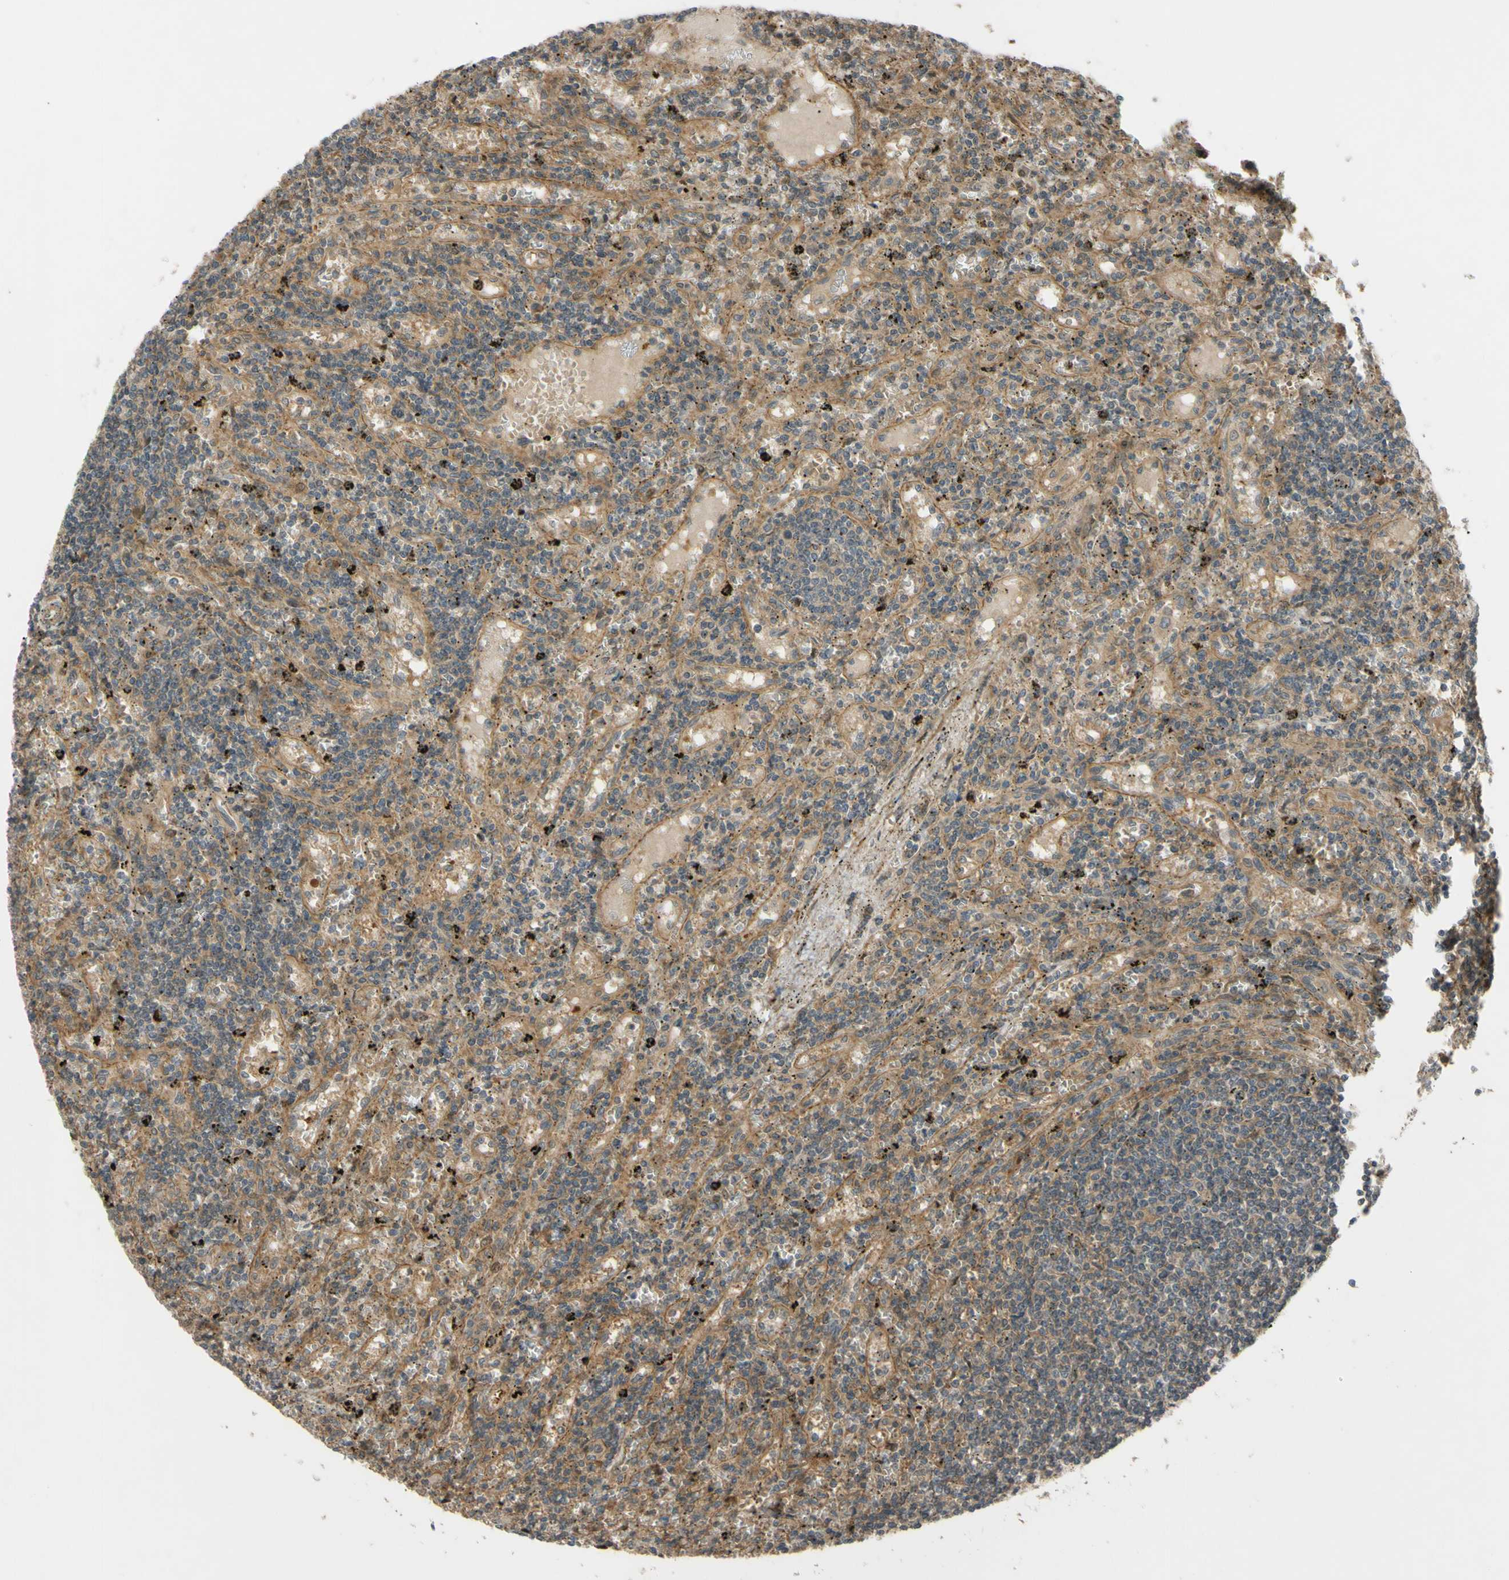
{"staining": {"intensity": "weak", "quantity": ">75%", "location": "cytoplasmic/membranous"}, "tissue": "lymphoma", "cell_type": "Tumor cells", "image_type": "cancer", "snomed": [{"axis": "morphology", "description": "Malignant lymphoma, non-Hodgkin's type, Low grade"}, {"axis": "topography", "description": "Spleen"}], "caption": "Weak cytoplasmic/membranous positivity is appreciated in about >75% of tumor cells in lymphoma.", "gene": "FLII", "patient": {"sex": "male", "age": 76}}